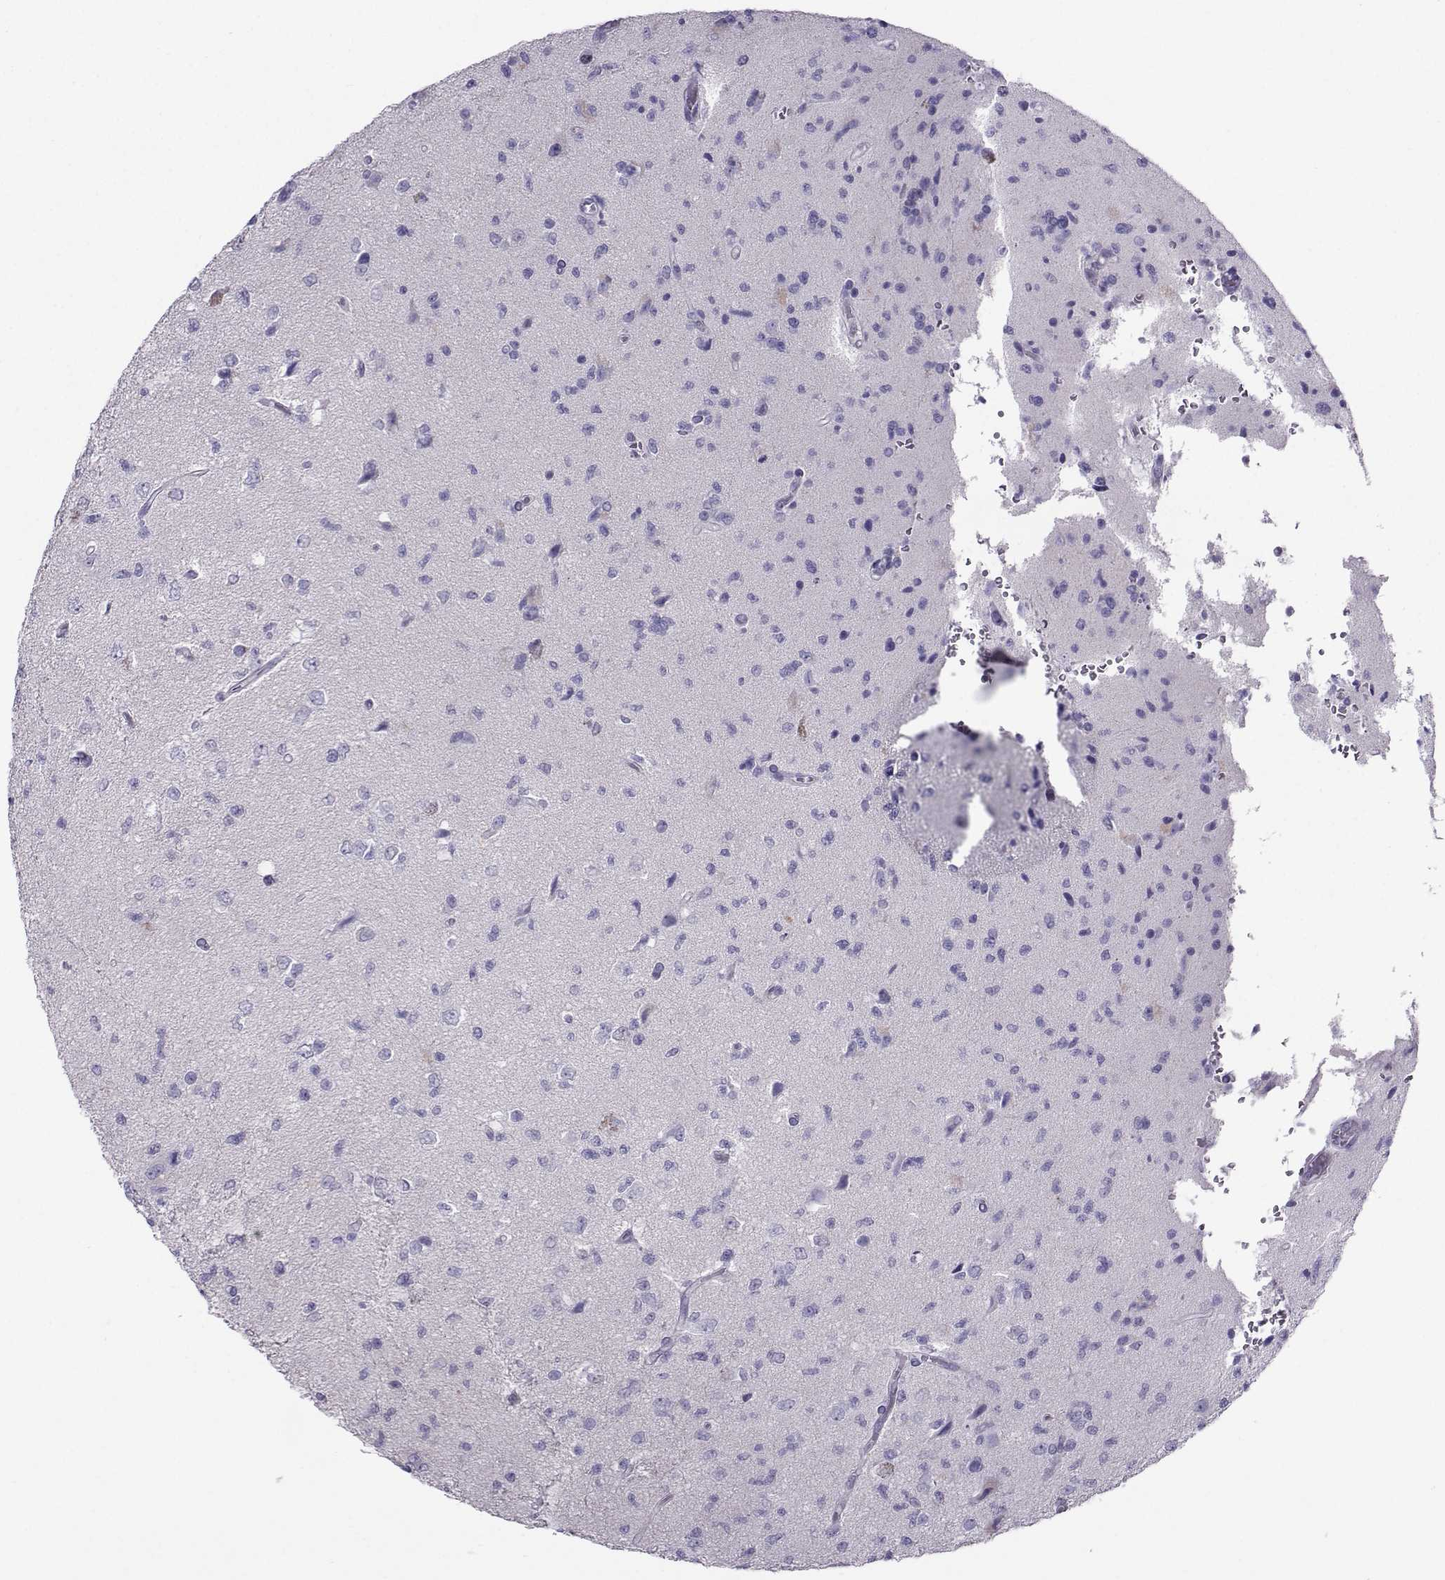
{"staining": {"intensity": "negative", "quantity": "none", "location": "none"}, "tissue": "glioma", "cell_type": "Tumor cells", "image_type": "cancer", "snomed": [{"axis": "morphology", "description": "Glioma, malignant, High grade"}, {"axis": "topography", "description": "Brain"}], "caption": "Immunohistochemical staining of human glioma demonstrates no significant positivity in tumor cells. (Stains: DAB immunohistochemistry (IHC) with hematoxylin counter stain, Microscopy: brightfield microscopy at high magnification).", "gene": "PGK1", "patient": {"sex": "male", "age": 56}}